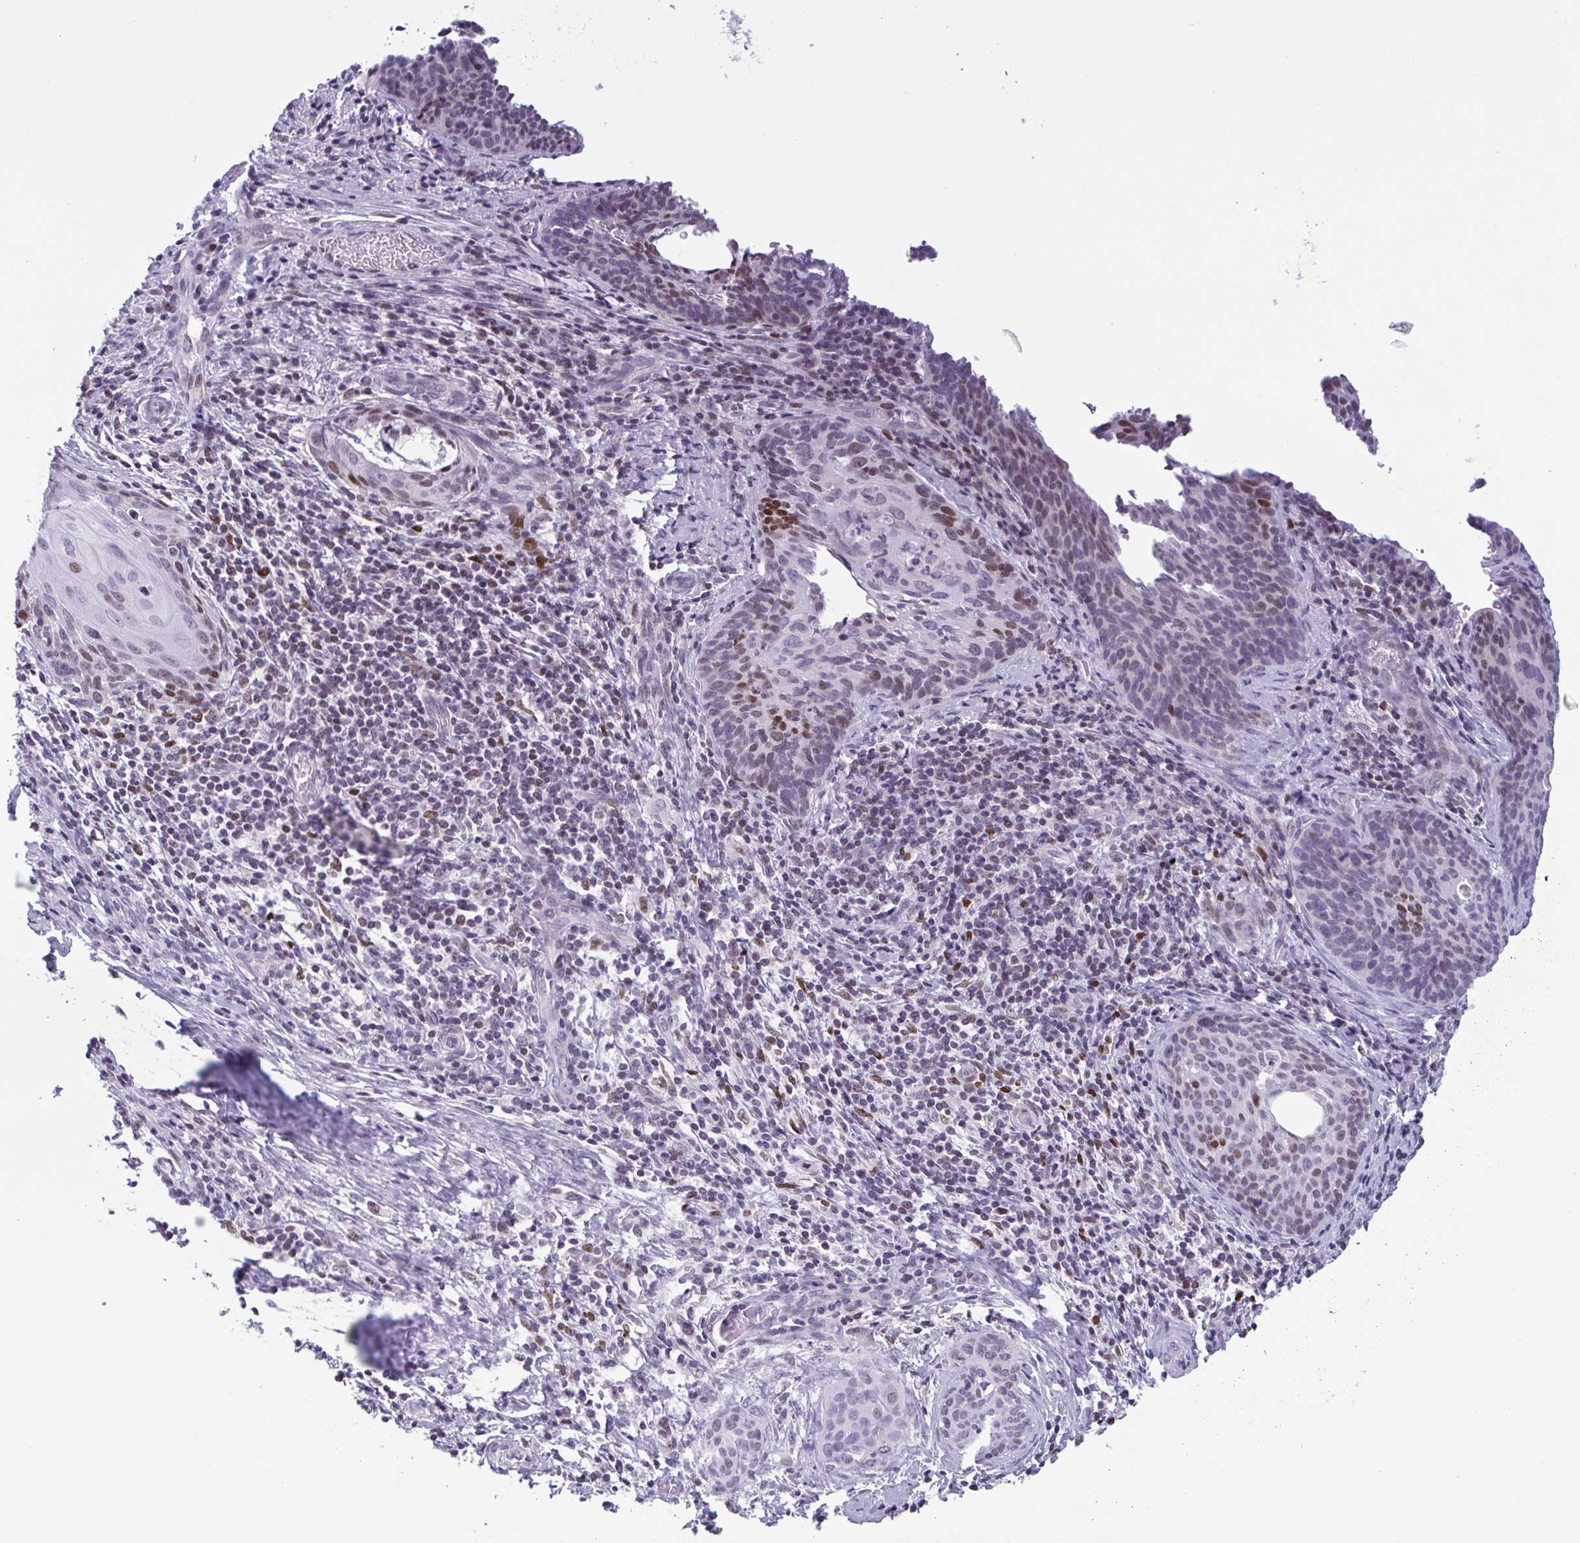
{"staining": {"intensity": "moderate", "quantity": "<25%", "location": "nuclear"}, "tissue": "cervical cancer", "cell_type": "Tumor cells", "image_type": "cancer", "snomed": [{"axis": "morphology", "description": "Squamous cell carcinoma, NOS"}, {"axis": "morphology", "description": "Adenocarcinoma, NOS"}, {"axis": "topography", "description": "Cervix"}], "caption": "About <25% of tumor cells in cervical cancer exhibit moderate nuclear protein staining as visualized by brown immunohistochemical staining.", "gene": "IRF1", "patient": {"sex": "female", "age": 52}}